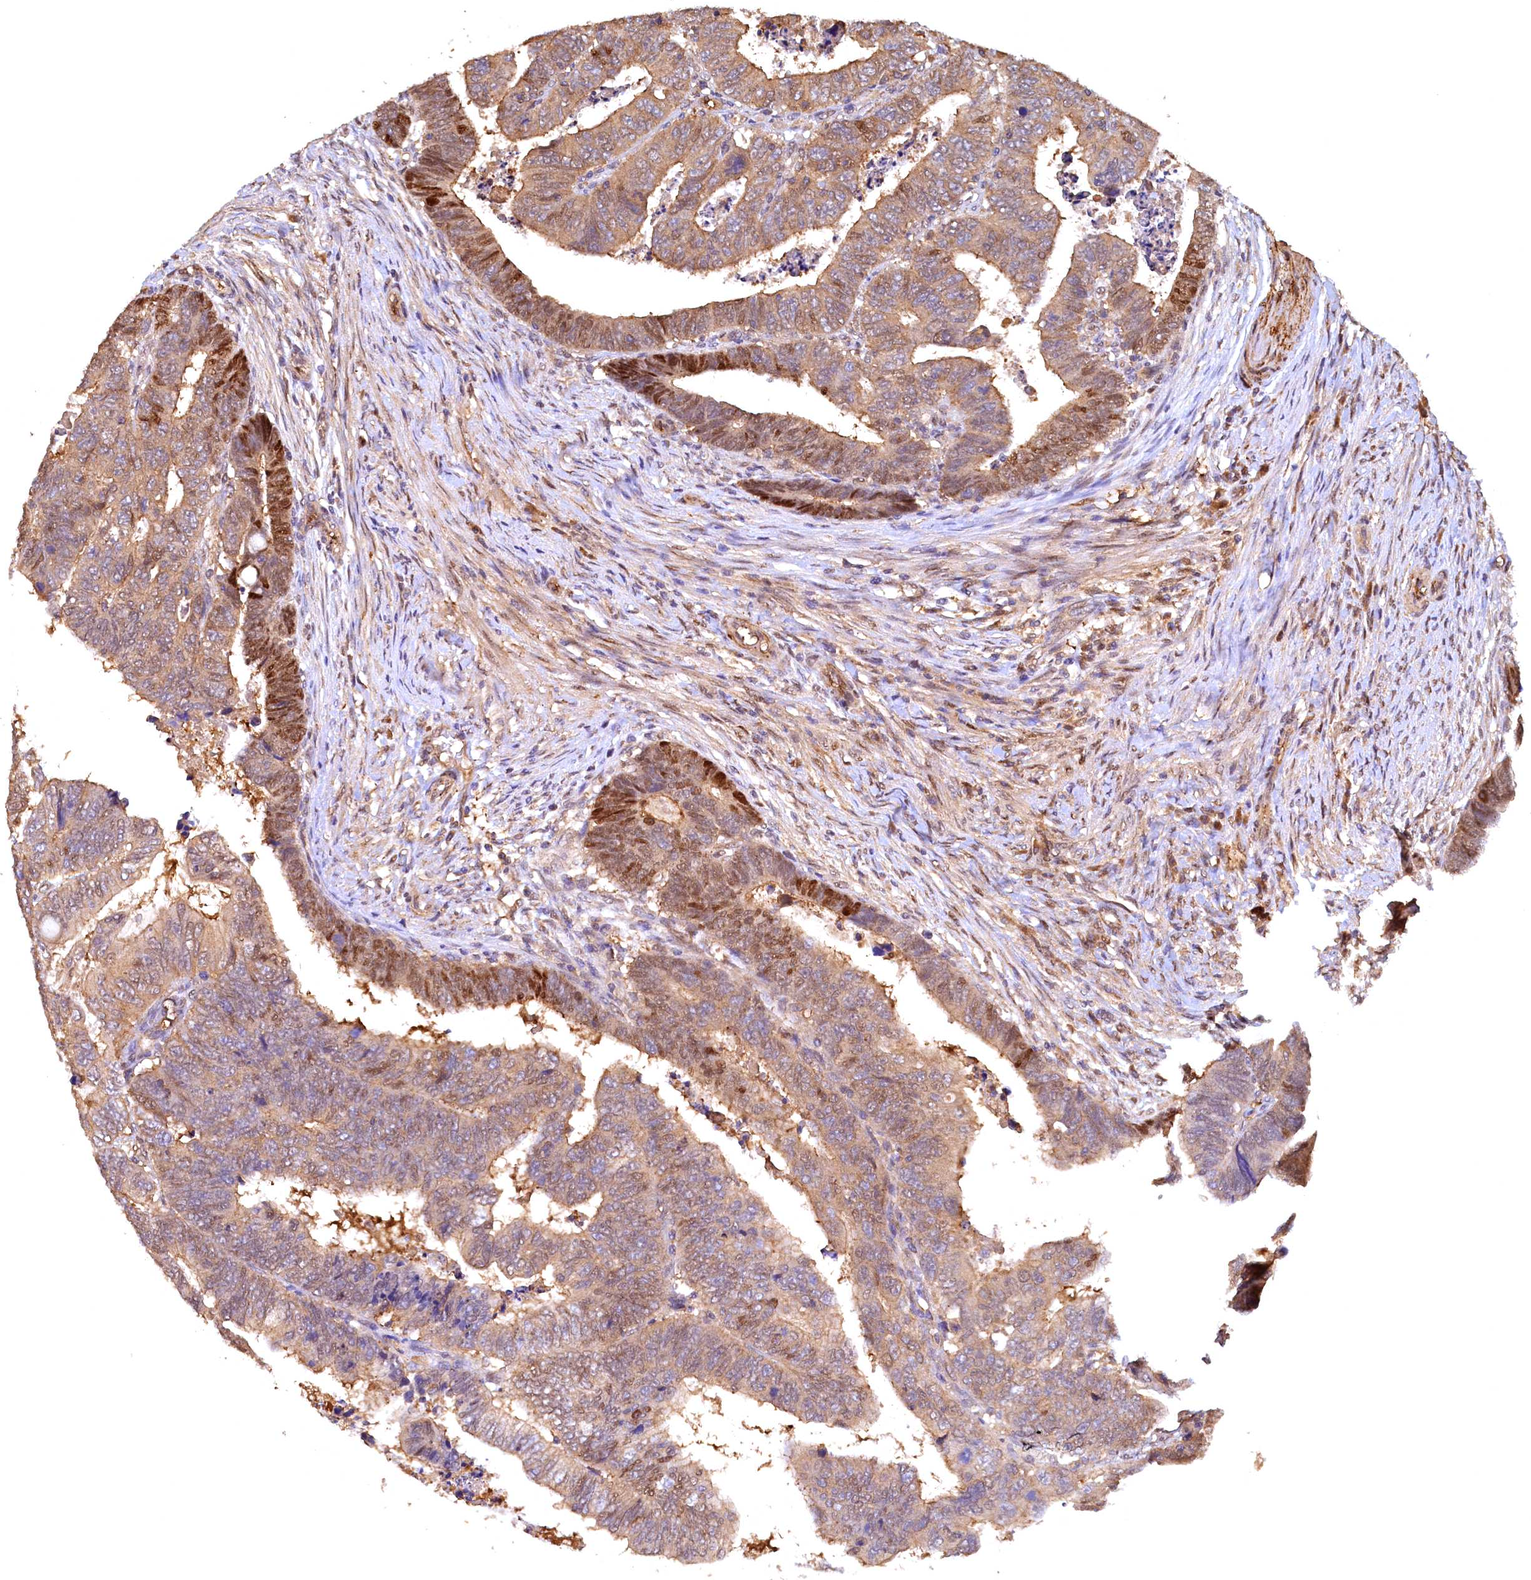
{"staining": {"intensity": "moderate", "quantity": ">75%", "location": "cytoplasmic/membranous,nuclear"}, "tissue": "colorectal cancer", "cell_type": "Tumor cells", "image_type": "cancer", "snomed": [{"axis": "morphology", "description": "Normal tissue, NOS"}, {"axis": "morphology", "description": "Adenocarcinoma, NOS"}, {"axis": "topography", "description": "Rectum"}], "caption": "IHC photomicrograph of neoplastic tissue: human colorectal cancer (adenocarcinoma) stained using IHC displays medium levels of moderate protein expression localized specifically in the cytoplasmic/membranous and nuclear of tumor cells, appearing as a cytoplasmic/membranous and nuclear brown color.", "gene": "UBL7", "patient": {"sex": "female", "age": 65}}